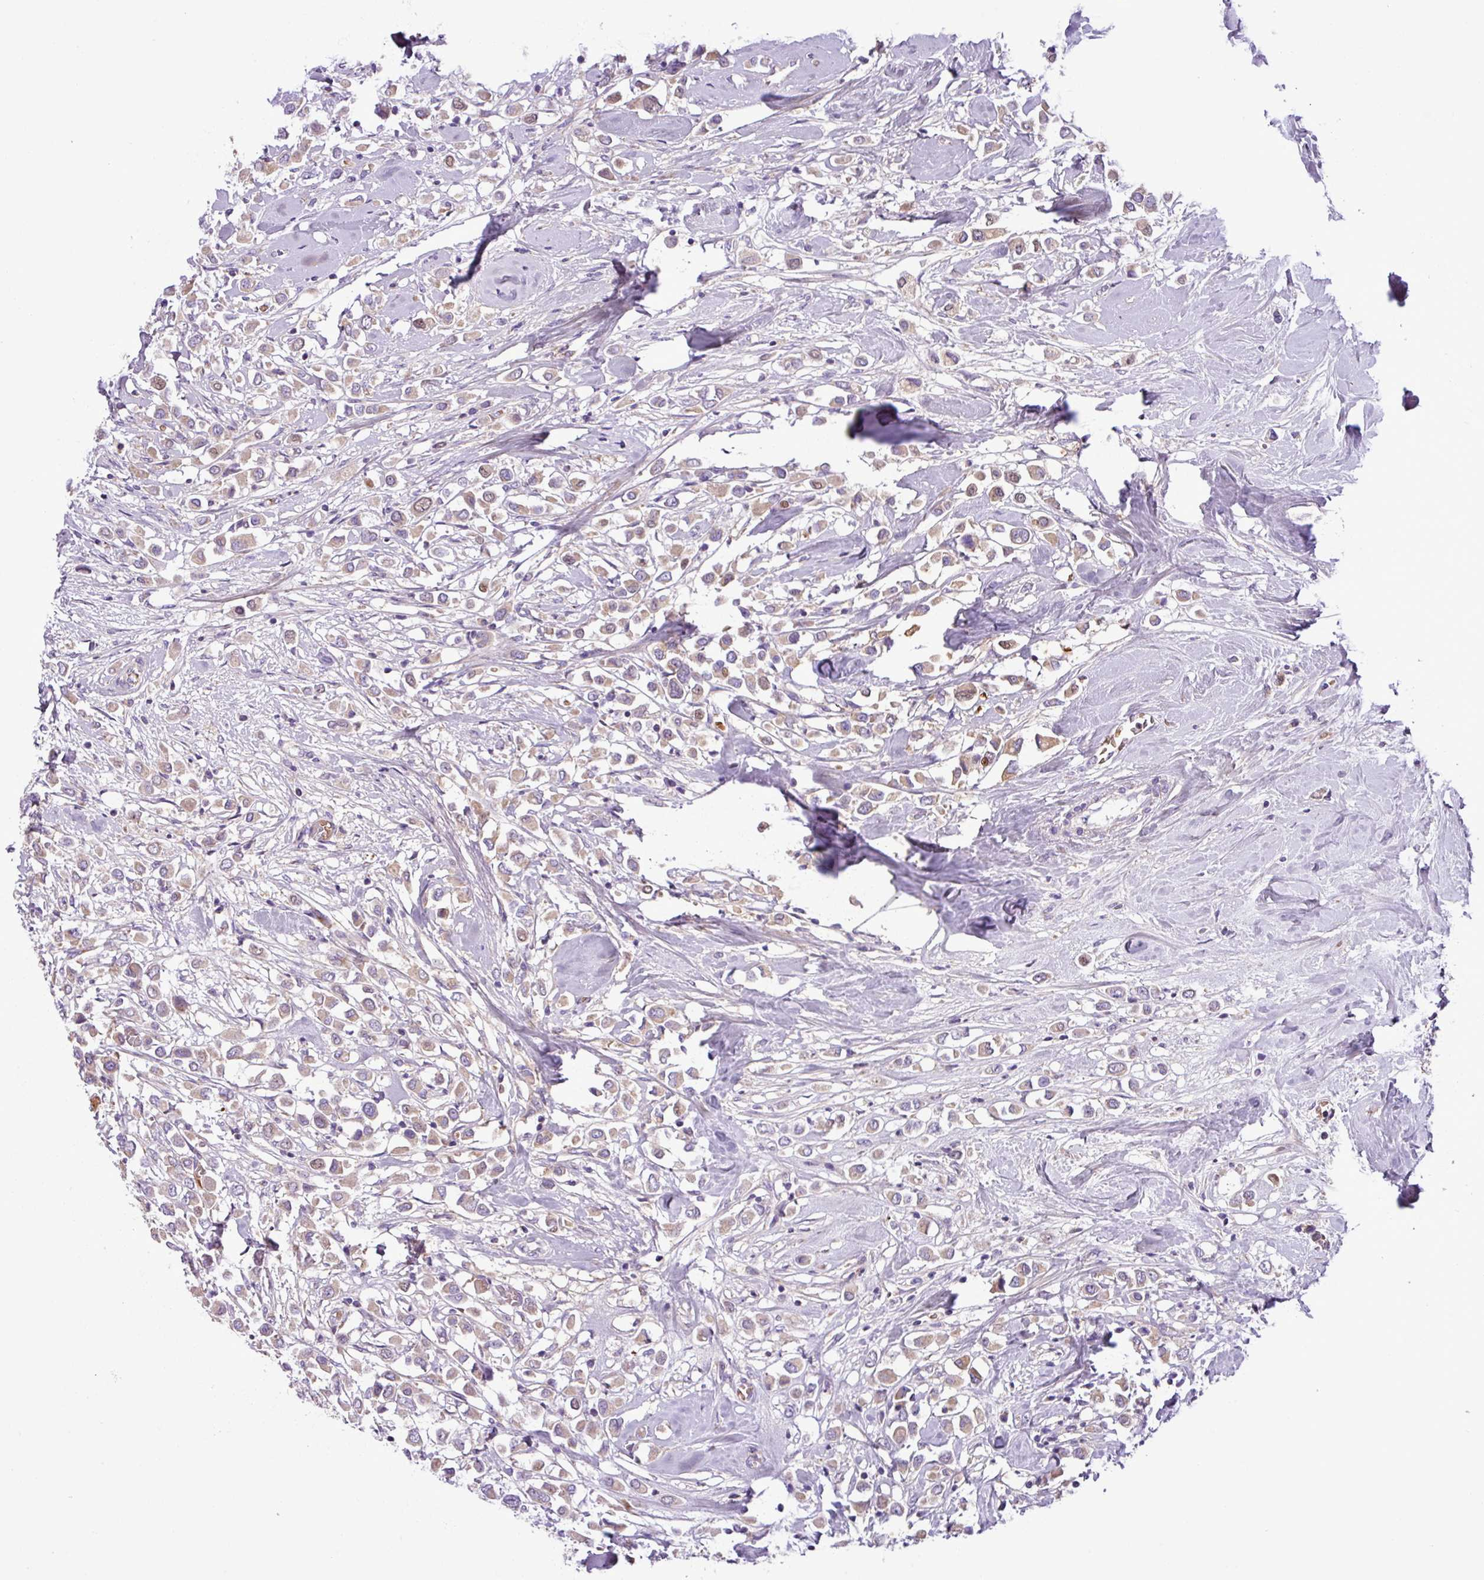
{"staining": {"intensity": "weak", "quantity": ">75%", "location": "cytoplasmic/membranous"}, "tissue": "breast cancer", "cell_type": "Tumor cells", "image_type": "cancer", "snomed": [{"axis": "morphology", "description": "Duct carcinoma"}, {"axis": "topography", "description": "Breast"}], "caption": "Immunohistochemical staining of human intraductal carcinoma (breast) demonstrates low levels of weak cytoplasmic/membranous expression in approximately >75% of tumor cells. (IHC, brightfield microscopy, high magnification).", "gene": "FAM183A", "patient": {"sex": "female", "age": 61}}